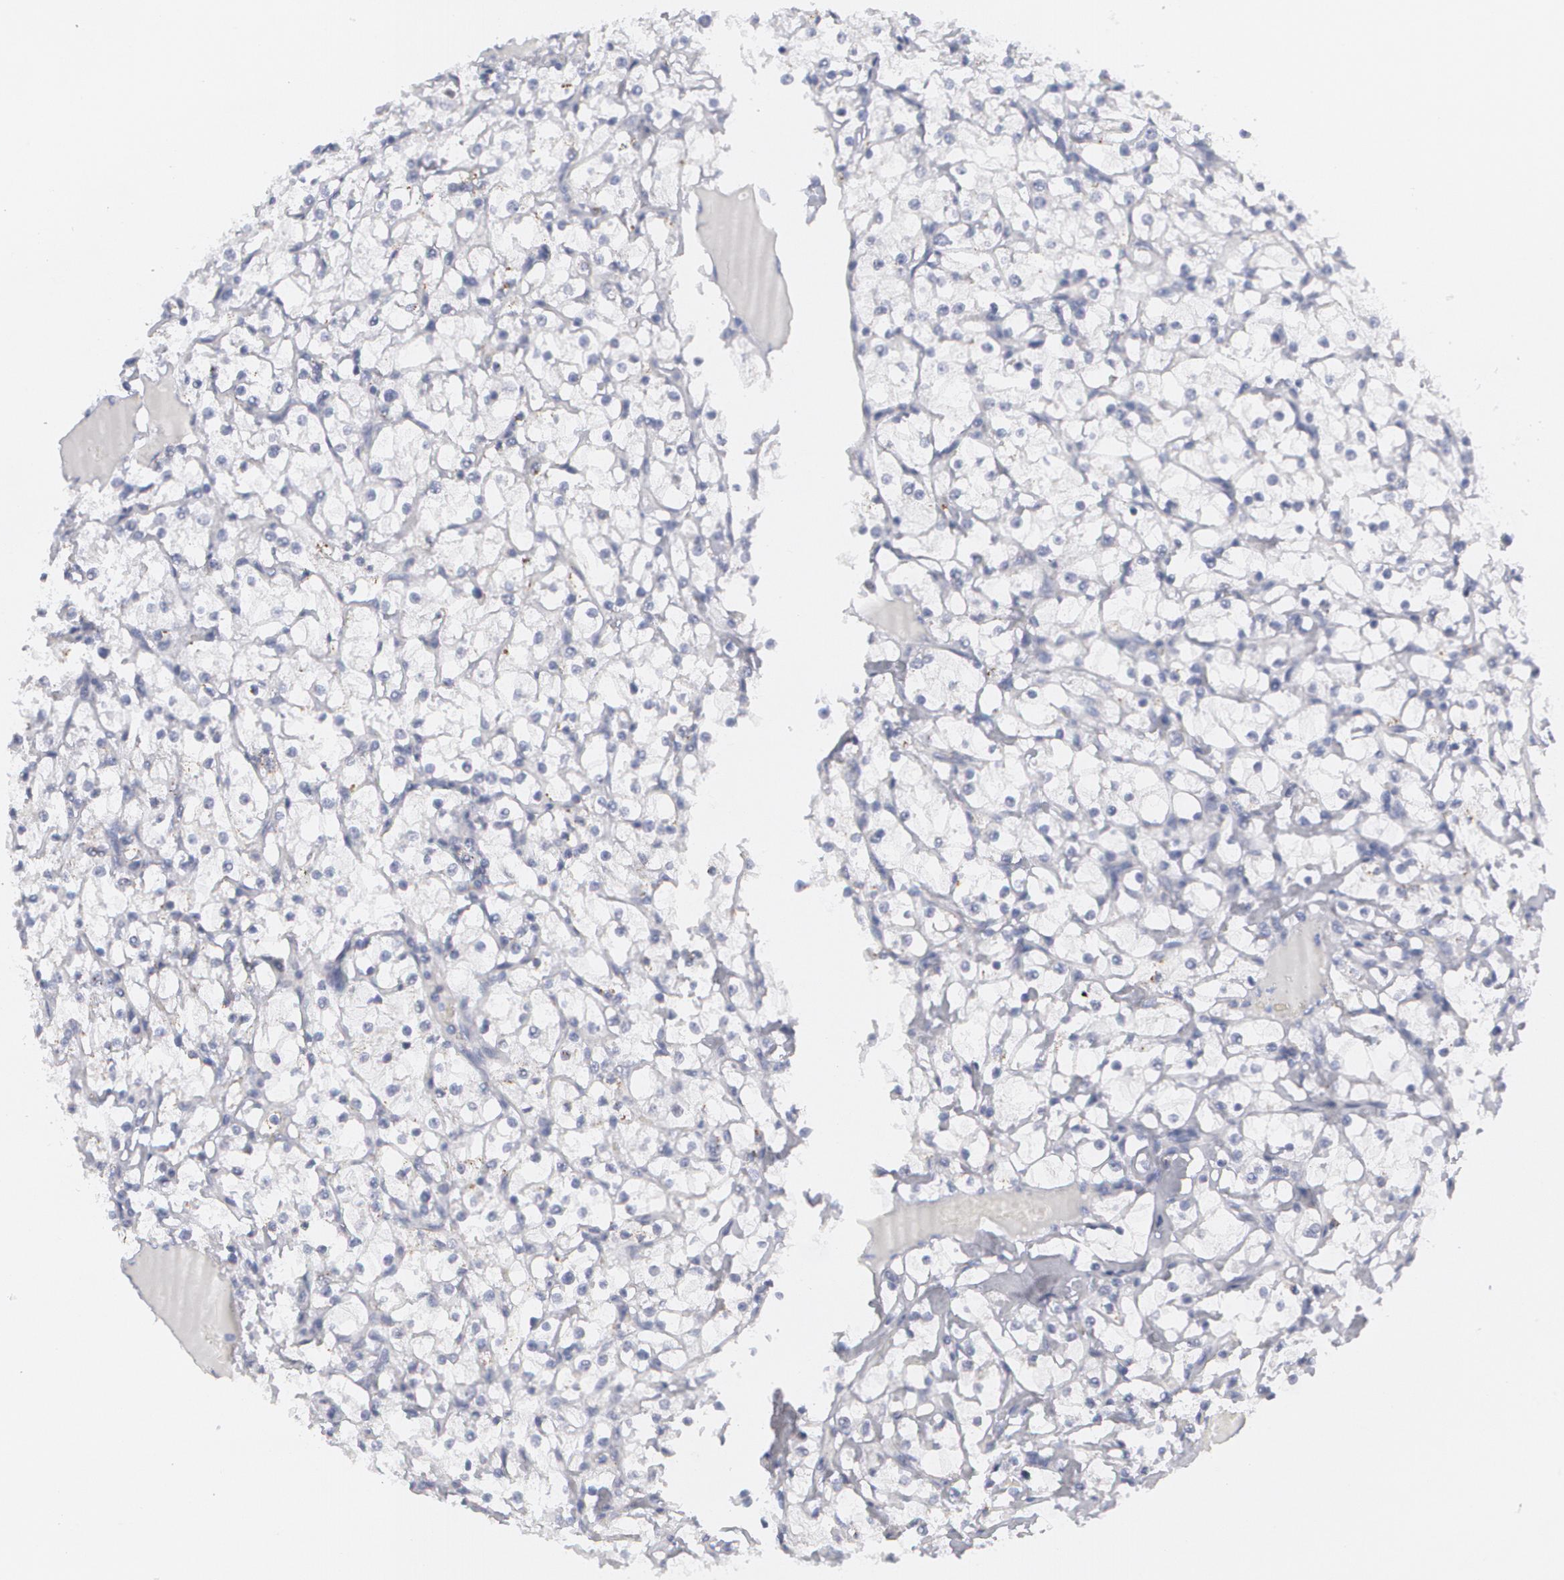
{"staining": {"intensity": "negative", "quantity": "none", "location": "none"}, "tissue": "renal cancer", "cell_type": "Tumor cells", "image_type": "cancer", "snomed": [{"axis": "morphology", "description": "Adenocarcinoma, NOS"}, {"axis": "topography", "description": "Kidney"}], "caption": "IHC histopathology image of neoplastic tissue: human renal cancer stained with DAB (3,3'-diaminobenzidine) reveals no significant protein staining in tumor cells.", "gene": "MBNL3", "patient": {"sex": "female", "age": 73}}